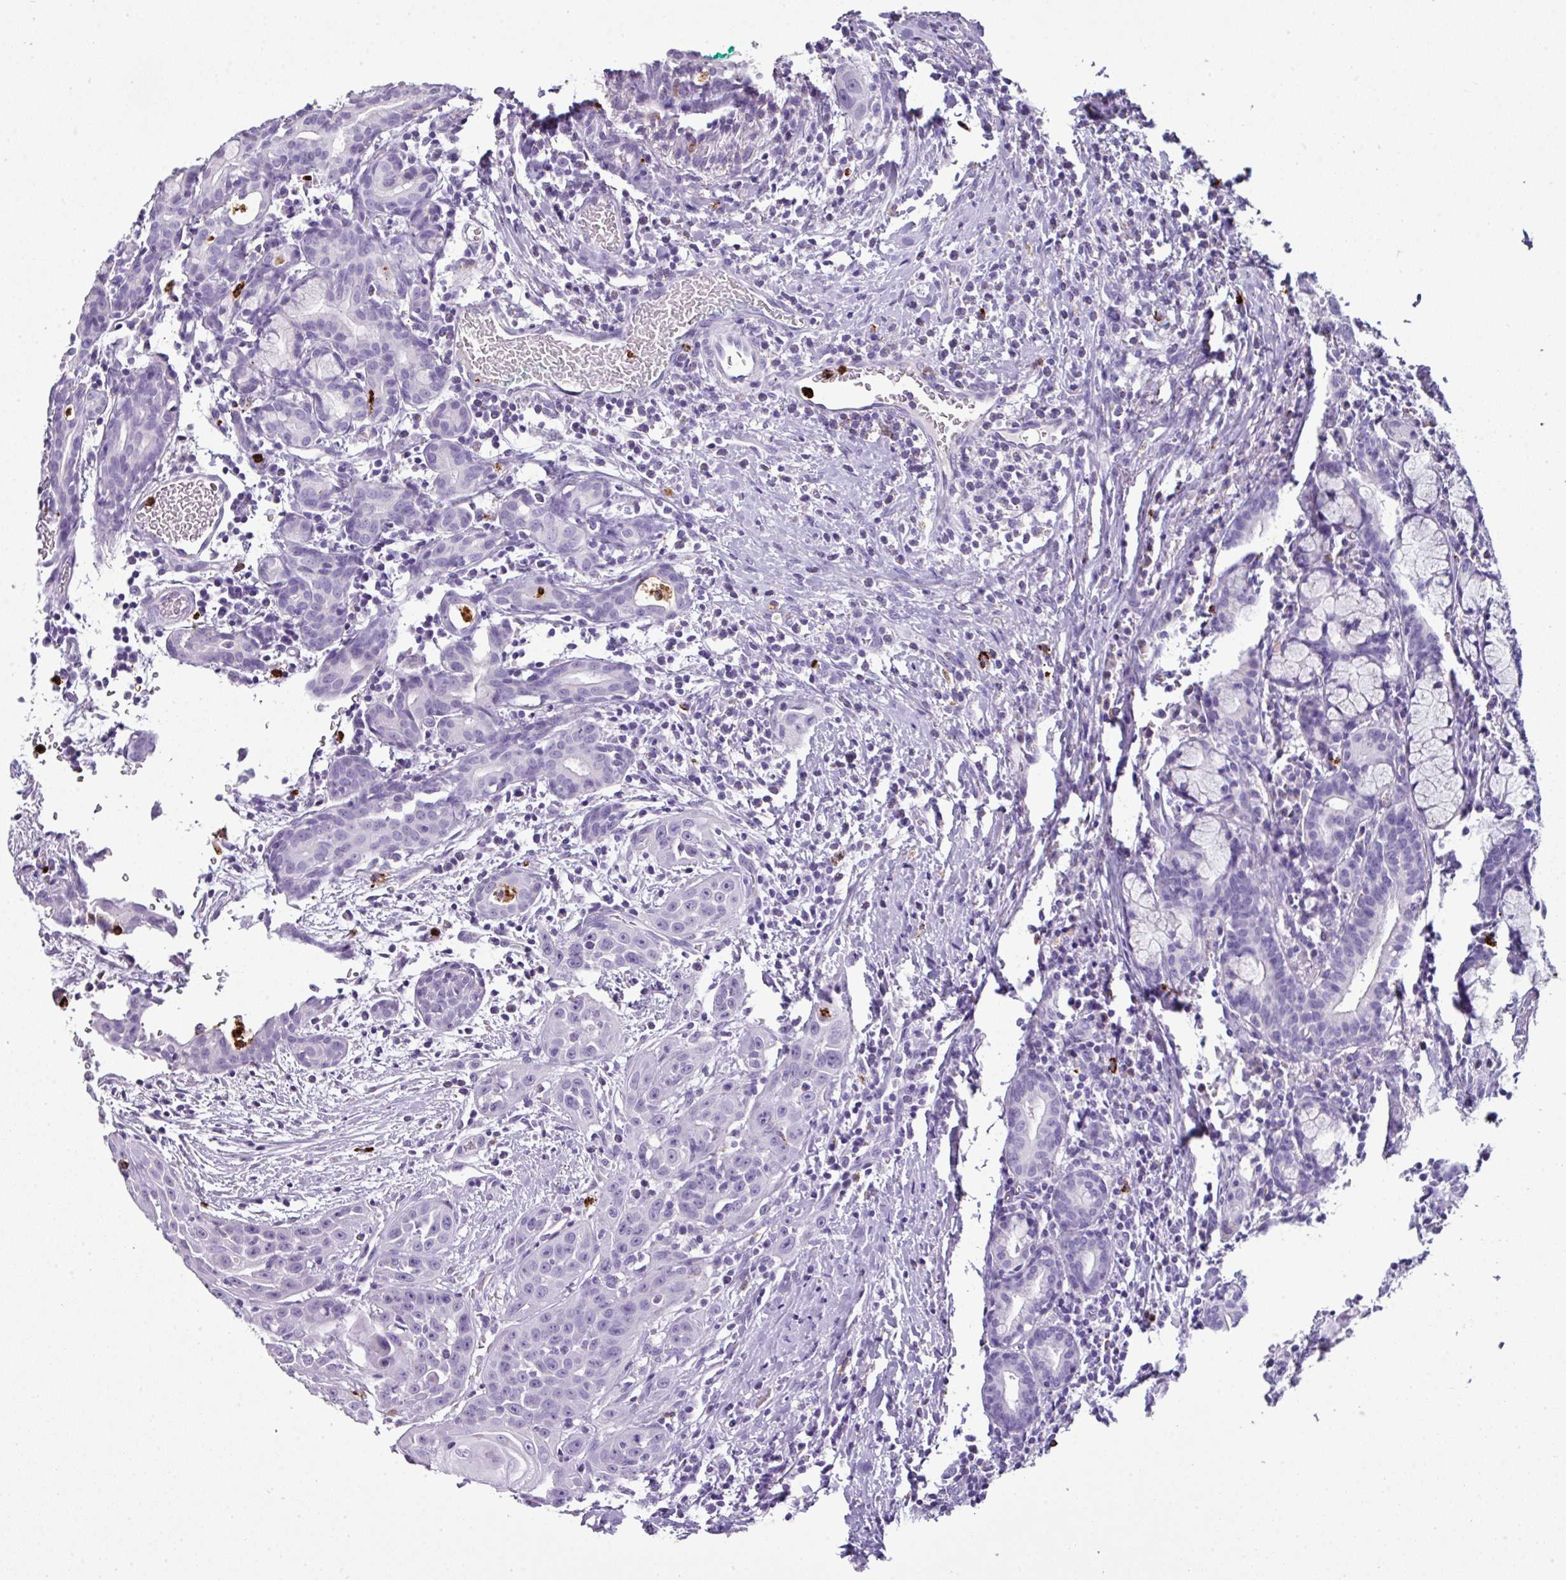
{"staining": {"intensity": "negative", "quantity": "none", "location": "none"}, "tissue": "head and neck cancer", "cell_type": "Tumor cells", "image_type": "cancer", "snomed": [{"axis": "morphology", "description": "Squamous cell carcinoma, NOS"}, {"axis": "topography", "description": "Oral tissue"}, {"axis": "topography", "description": "Head-Neck"}], "caption": "This is an immunohistochemistry (IHC) histopathology image of human head and neck cancer (squamous cell carcinoma). There is no expression in tumor cells.", "gene": "CTSG", "patient": {"sex": "female", "age": 50}}